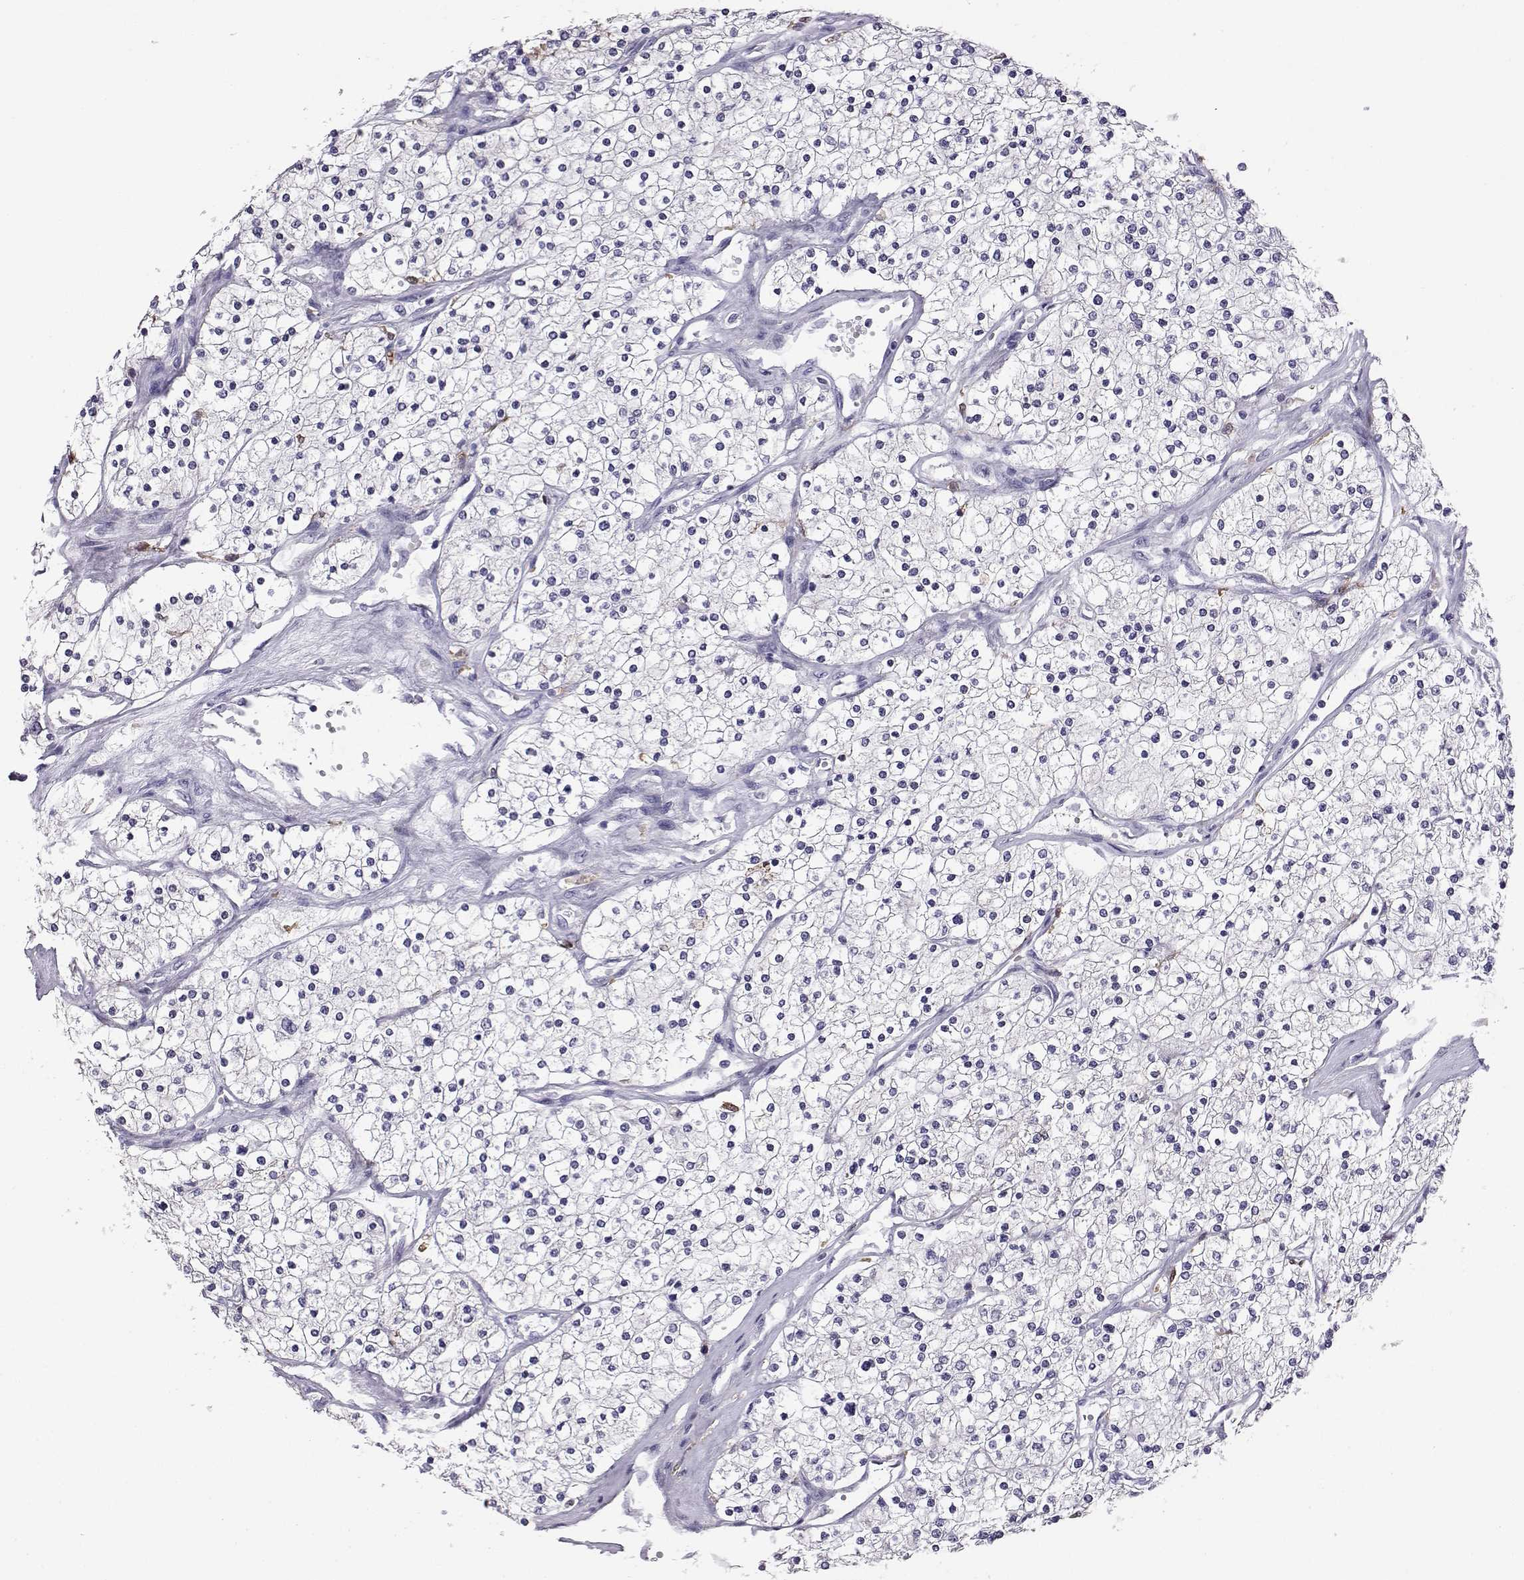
{"staining": {"intensity": "negative", "quantity": "none", "location": "none"}, "tissue": "renal cancer", "cell_type": "Tumor cells", "image_type": "cancer", "snomed": [{"axis": "morphology", "description": "Adenocarcinoma, NOS"}, {"axis": "topography", "description": "Kidney"}], "caption": "This micrograph is of renal adenocarcinoma stained with immunohistochemistry (IHC) to label a protein in brown with the nuclei are counter-stained blue. There is no expression in tumor cells.", "gene": "AKR1B1", "patient": {"sex": "male", "age": 80}}